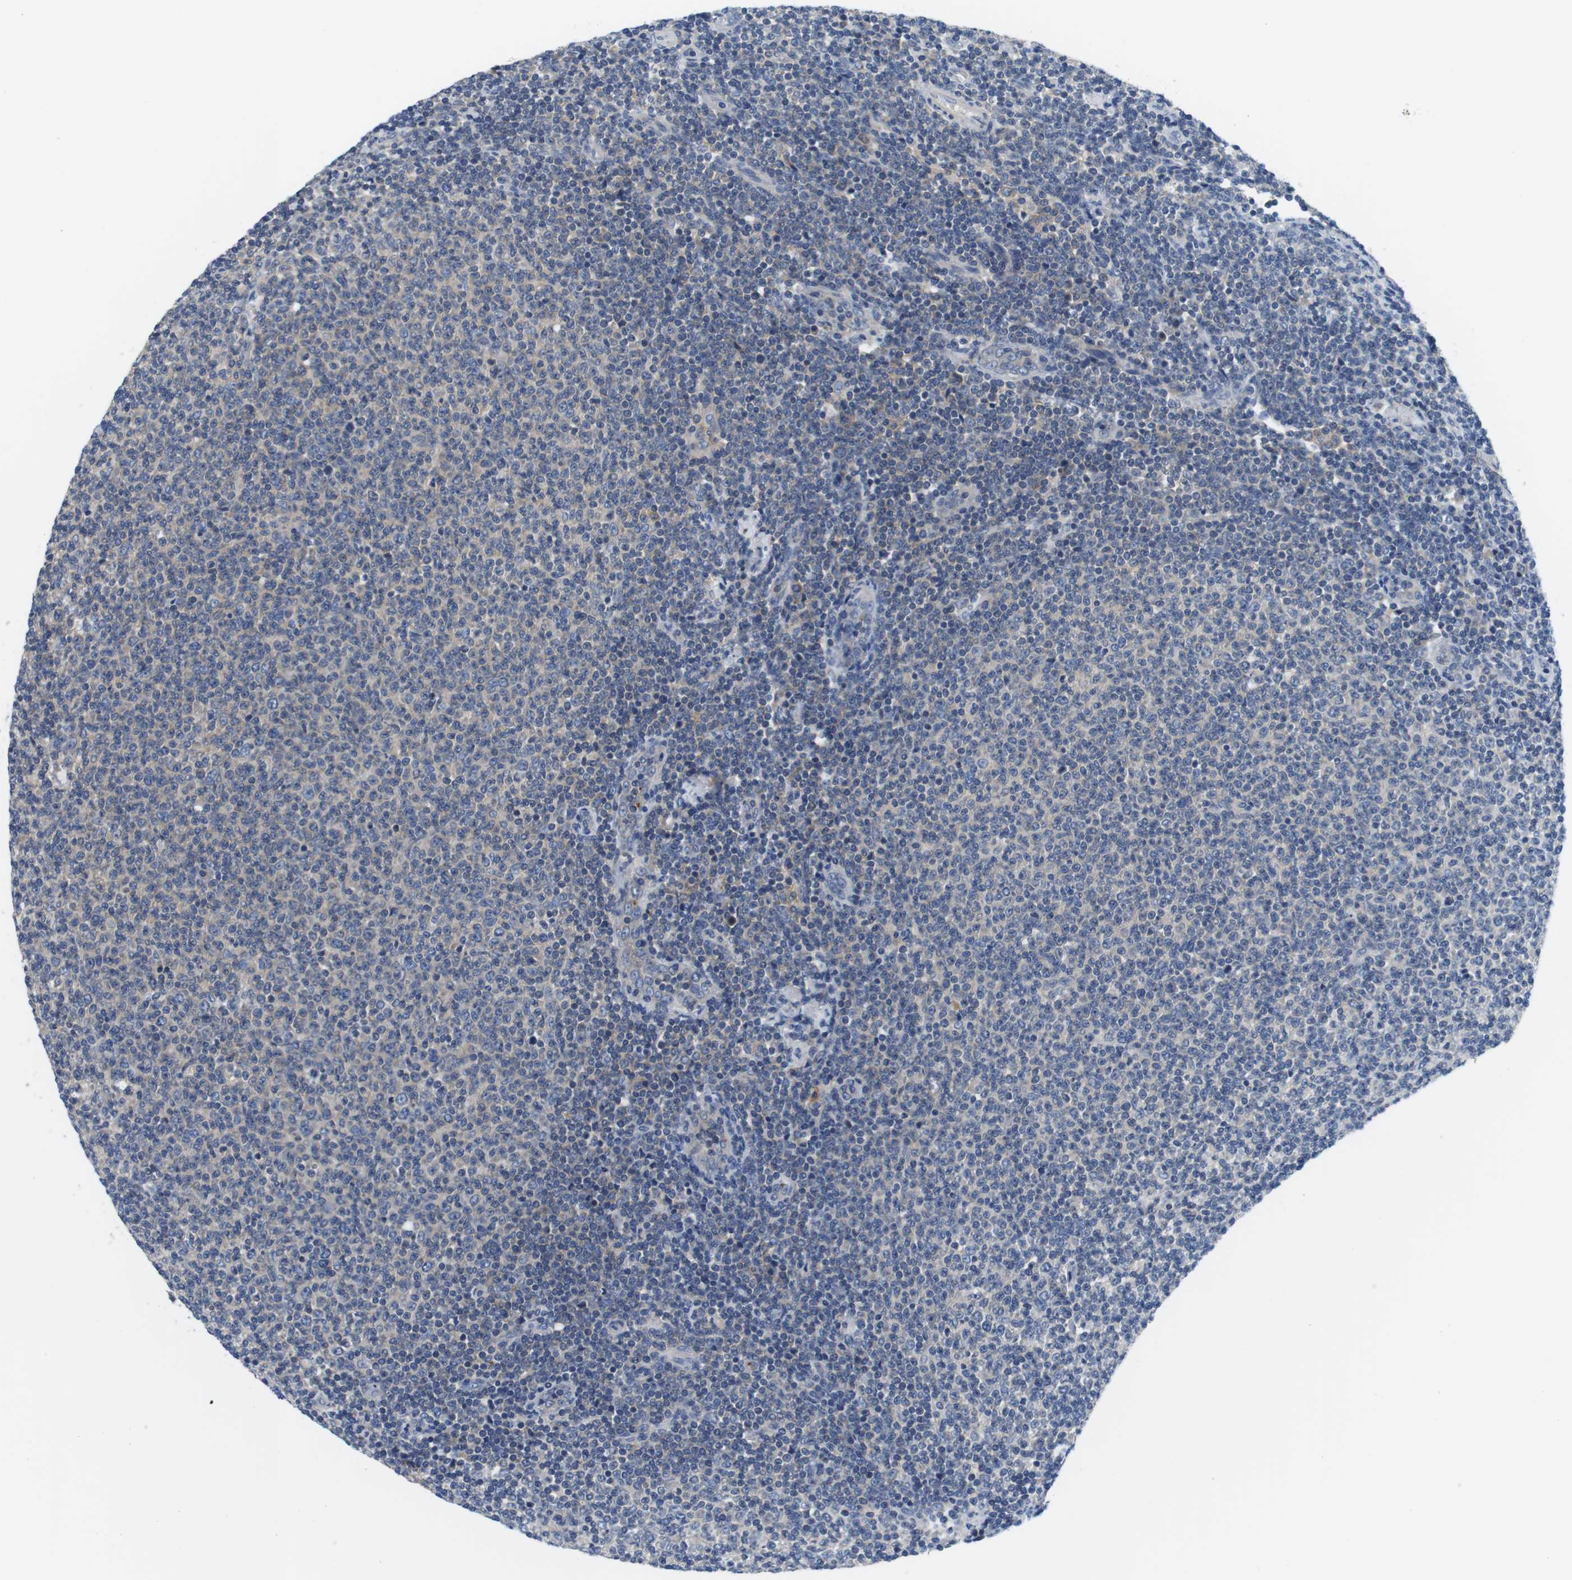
{"staining": {"intensity": "weak", "quantity": "<25%", "location": "cytoplasmic/membranous"}, "tissue": "lymphoma", "cell_type": "Tumor cells", "image_type": "cancer", "snomed": [{"axis": "morphology", "description": "Malignant lymphoma, non-Hodgkin's type, Low grade"}, {"axis": "topography", "description": "Lymph node"}], "caption": "A histopathology image of human malignant lymphoma, non-Hodgkin's type (low-grade) is negative for staining in tumor cells. (DAB (3,3'-diaminobenzidine) immunohistochemistry (IHC) visualized using brightfield microscopy, high magnification).", "gene": "HERPUD2", "patient": {"sex": "male", "age": 66}}